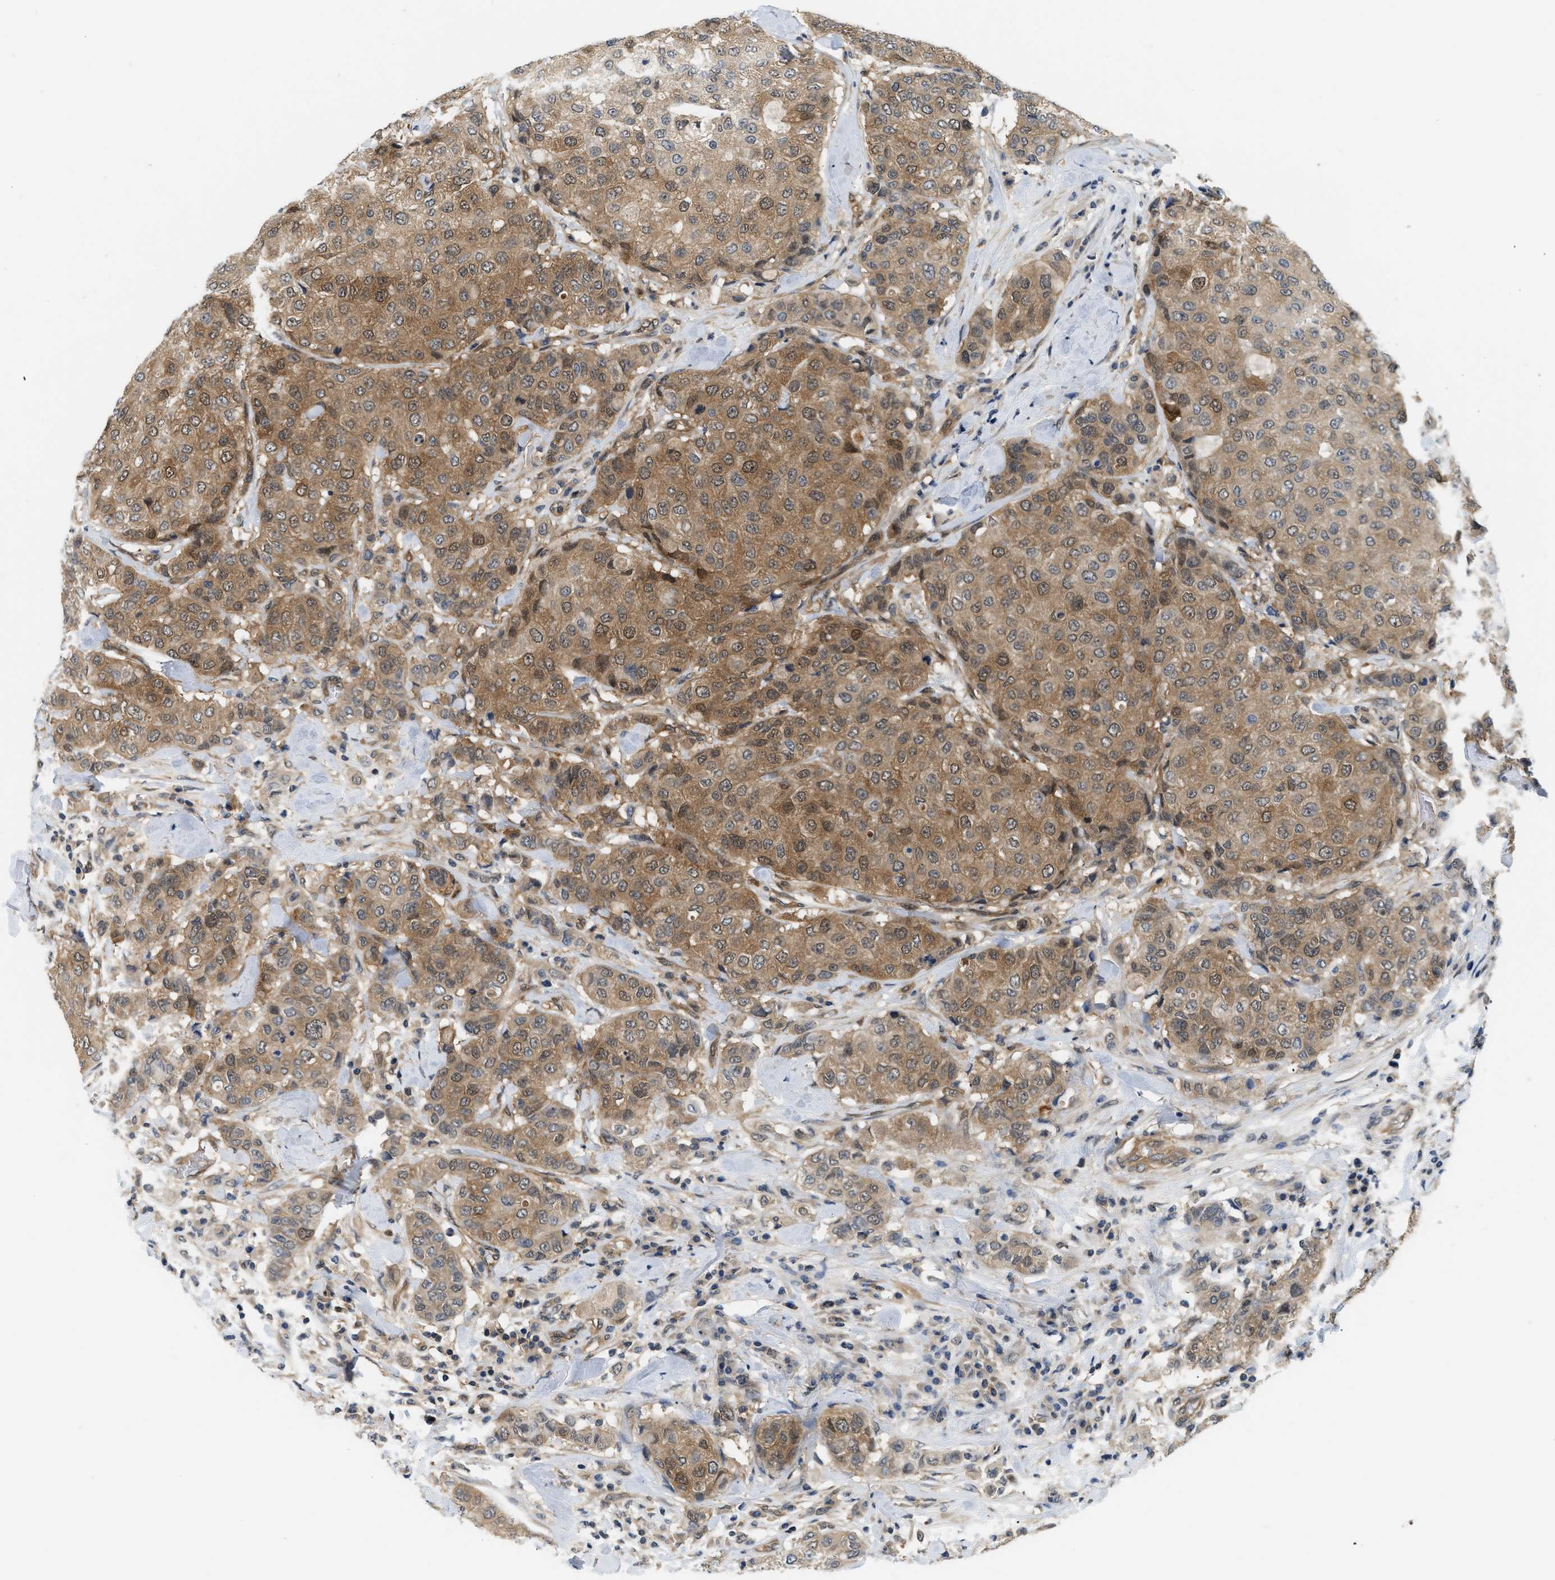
{"staining": {"intensity": "moderate", "quantity": ">75%", "location": "cytoplasmic/membranous,nuclear"}, "tissue": "breast cancer", "cell_type": "Tumor cells", "image_type": "cancer", "snomed": [{"axis": "morphology", "description": "Duct carcinoma"}, {"axis": "topography", "description": "Breast"}], "caption": "Immunohistochemical staining of human breast cancer exhibits medium levels of moderate cytoplasmic/membranous and nuclear protein expression in approximately >75% of tumor cells. (brown staining indicates protein expression, while blue staining denotes nuclei).", "gene": "EIF4EBP2", "patient": {"sex": "female", "age": 27}}